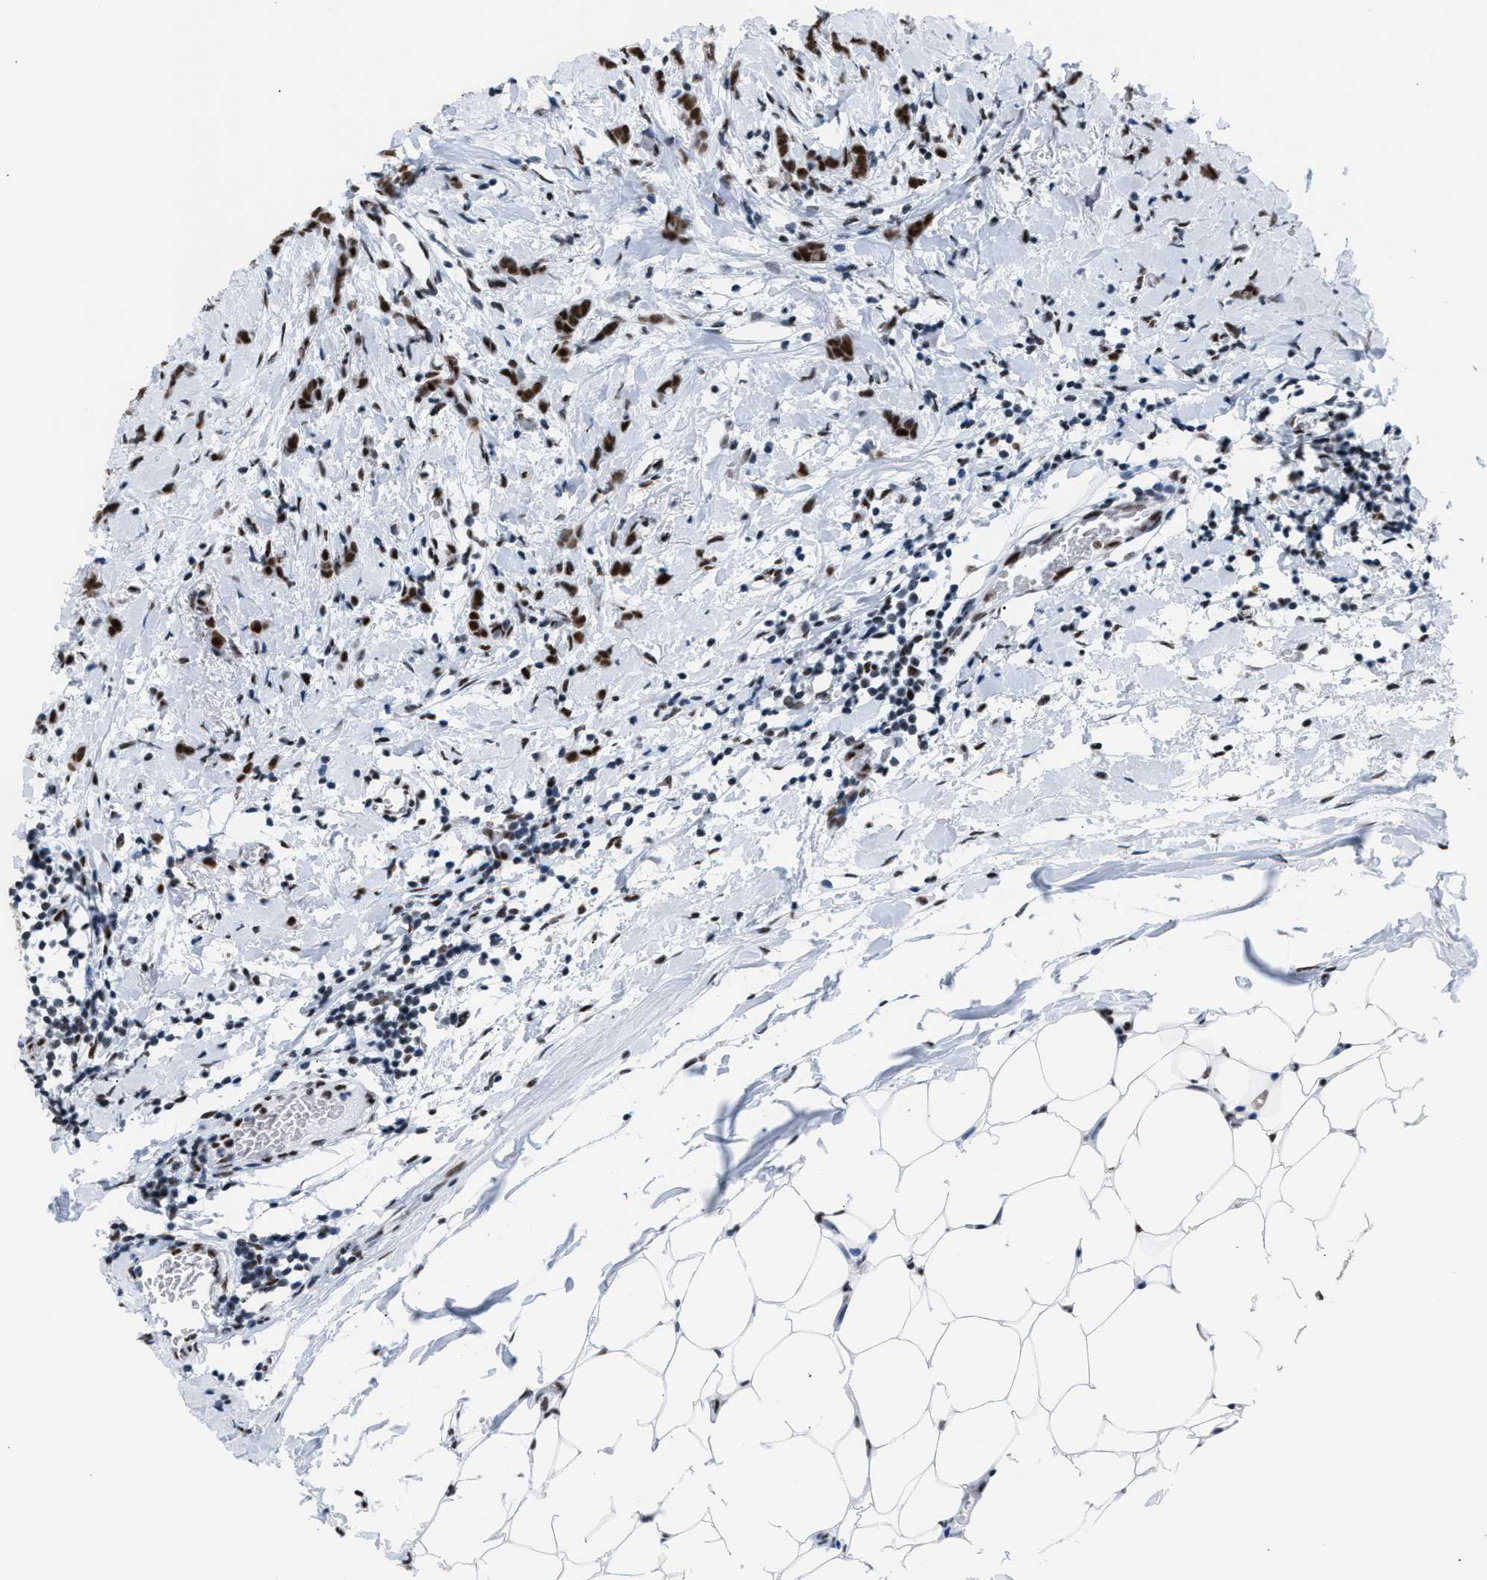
{"staining": {"intensity": "strong", "quantity": ">75%", "location": "nuclear"}, "tissue": "breast cancer", "cell_type": "Tumor cells", "image_type": "cancer", "snomed": [{"axis": "morphology", "description": "Lobular carcinoma, in situ"}, {"axis": "morphology", "description": "Lobular carcinoma"}, {"axis": "topography", "description": "Breast"}], "caption": "A high-resolution histopathology image shows immunohistochemistry (IHC) staining of breast lobular carcinoma, which displays strong nuclear positivity in approximately >75% of tumor cells.", "gene": "CCAR2", "patient": {"sex": "female", "age": 41}}